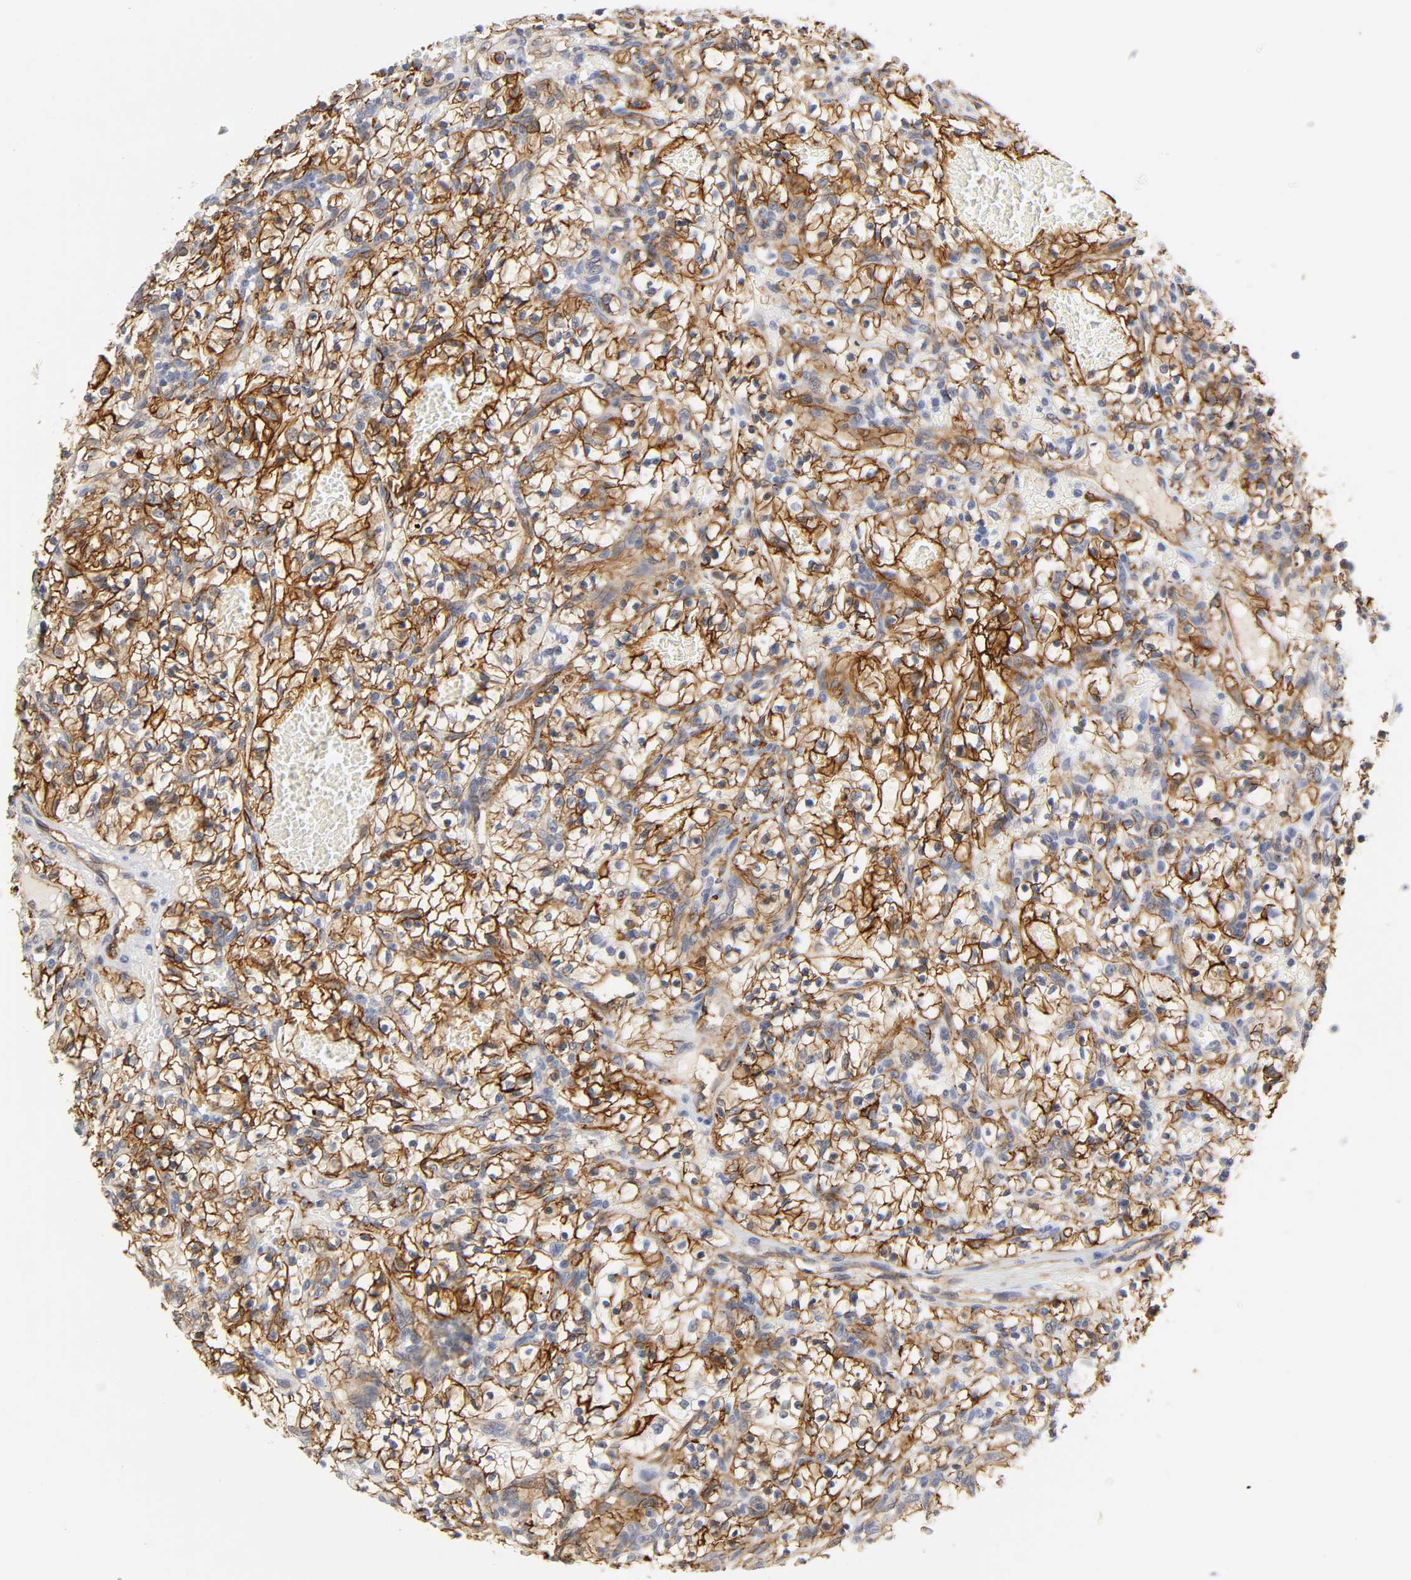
{"staining": {"intensity": "strong", "quantity": ">75%", "location": "cytoplasmic/membranous"}, "tissue": "renal cancer", "cell_type": "Tumor cells", "image_type": "cancer", "snomed": [{"axis": "morphology", "description": "Adenocarcinoma, NOS"}, {"axis": "topography", "description": "Kidney"}], "caption": "Protein staining exhibits strong cytoplasmic/membranous positivity in approximately >75% of tumor cells in renal cancer.", "gene": "ICAM1", "patient": {"sex": "female", "age": 57}}